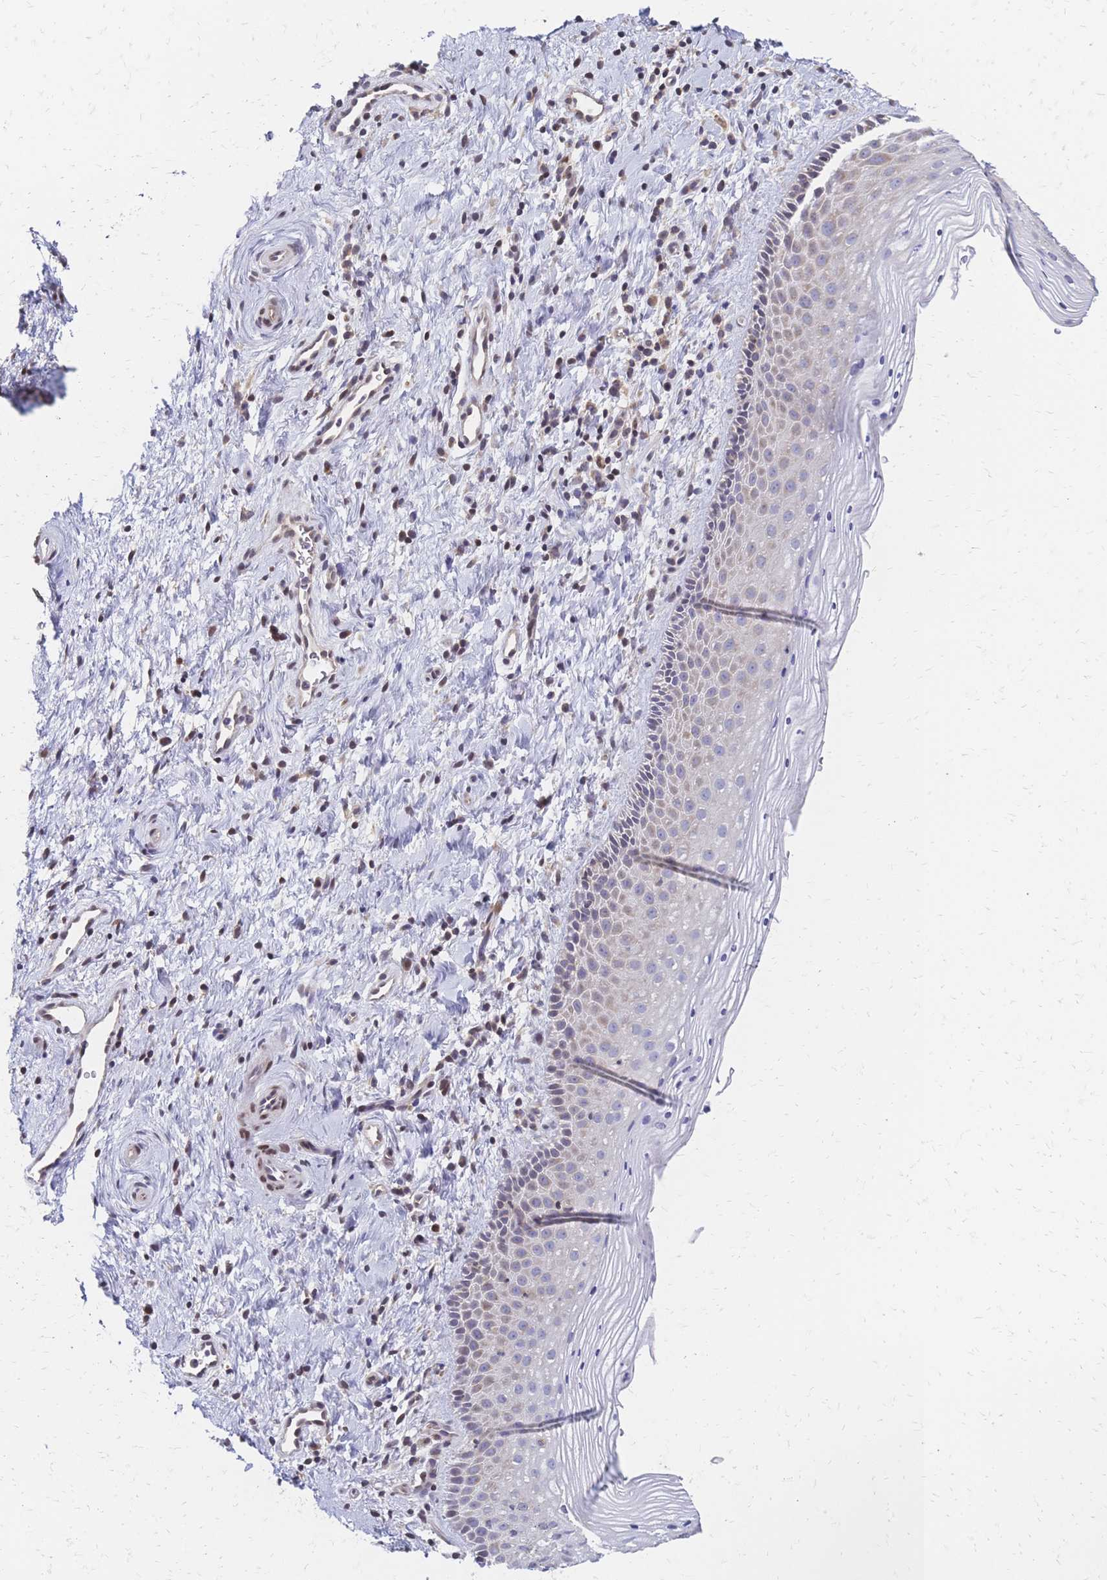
{"staining": {"intensity": "weak", "quantity": "25%-75%", "location": "cytoplasmic/membranous"}, "tissue": "vagina", "cell_type": "Squamous epithelial cells", "image_type": "normal", "snomed": [{"axis": "morphology", "description": "Normal tissue, NOS"}, {"axis": "topography", "description": "Vagina"}], "caption": "Approximately 25%-75% of squamous epithelial cells in normal human vagina demonstrate weak cytoplasmic/membranous protein expression as visualized by brown immunohistochemical staining.", "gene": "CBX7", "patient": {"sex": "female", "age": 51}}